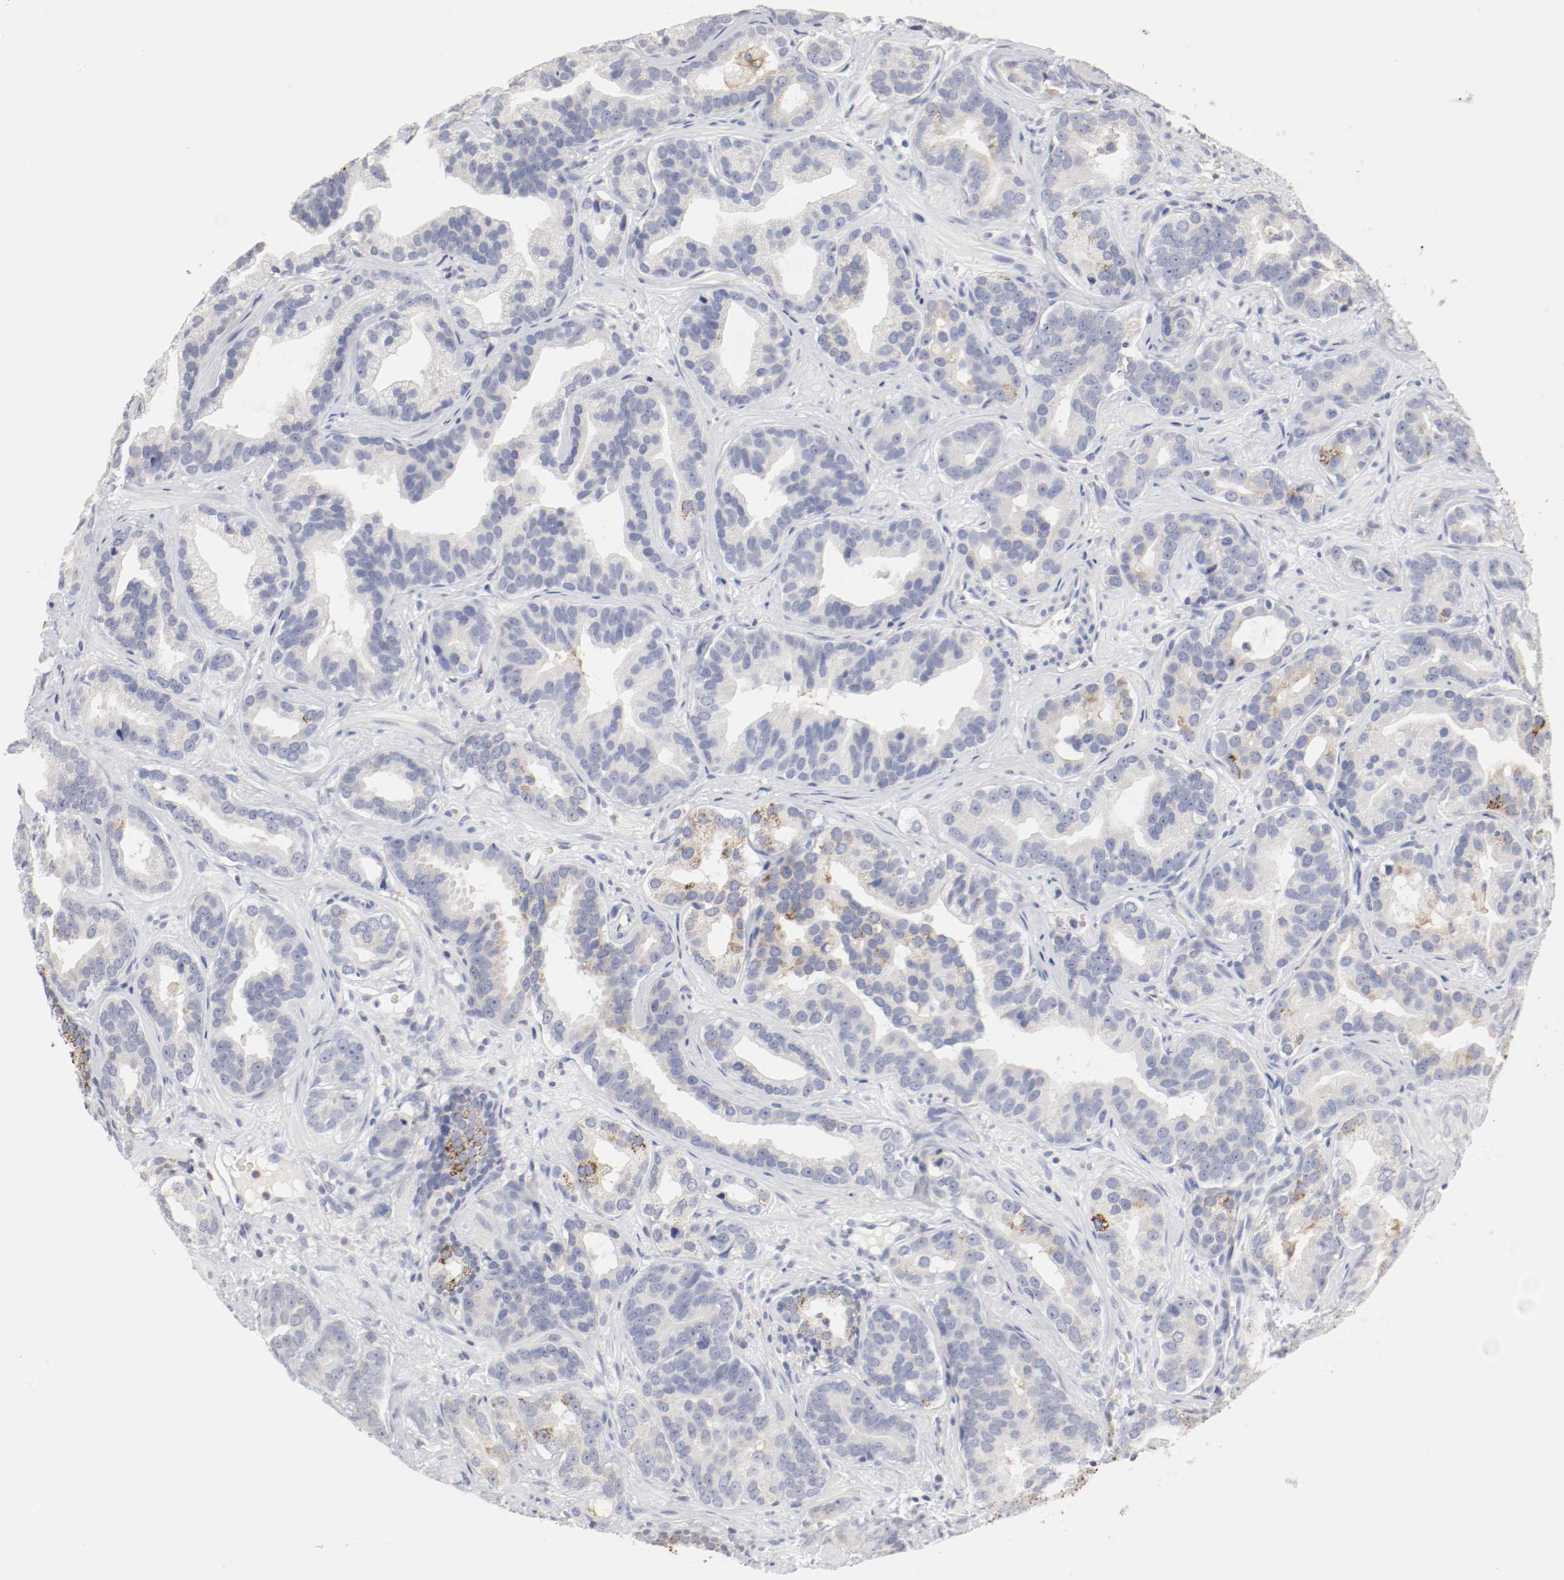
{"staining": {"intensity": "moderate", "quantity": "25%-75%", "location": "cytoplasmic/membranous"}, "tissue": "prostate cancer", "cell_type": "Tumor cells", "image_type": "cancer", "snomed": [{"axis": "morphology", "description": "Adenocarcinoma, Low grade"}, {"axis": "topography", "description": "Prostate"}], "caption": "Immunohistochemical staining of prostate low-grade adenocarcinoma reveals medium levels of moderate cytoplasmic/membranous positivity in approximately 25%-75% of tumor cells.", "gene": "ITGAX", "patient": {"sex": "male", "age": 59}}